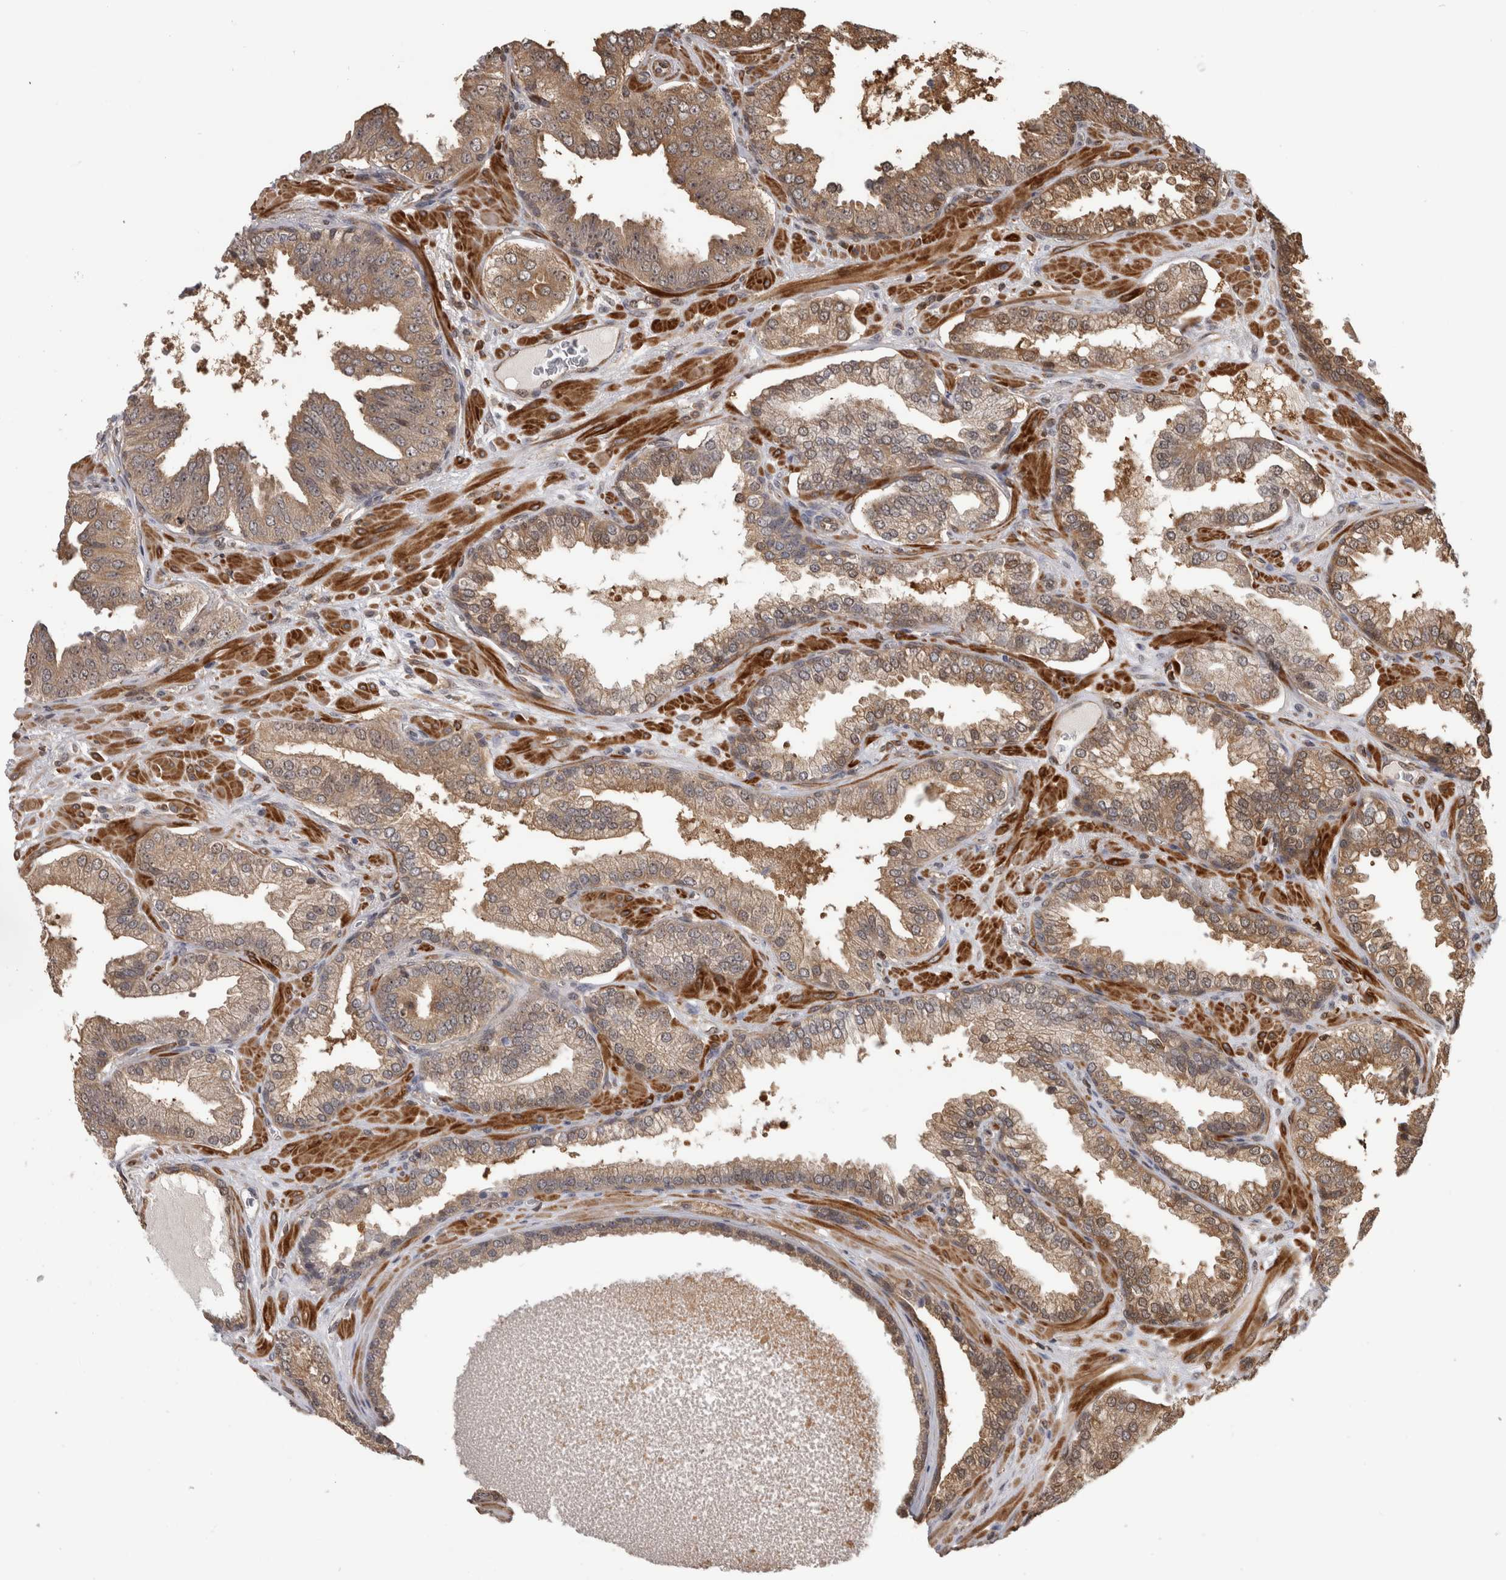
{"staining": {"intensity": "weak", "quantity": ">75%", "location": "cytoplasmic/membranous"}, "tissue": "prostate cancer", "cell_type": "Tumor cells", "image_type": "cancer", "snomed": [{"axis": "morphology", "description": "Adenocarcinoma, Low grade"}, {"axis": "topography", "description": "Prostate"}], "caption": "Immunohistochemistry (IHC) of human prostate cancer (adenocarcinoma (low-grade)) displays low levels of weak cytoplasmic/membranous expression in approximately >75% of tumor cells.", "gene": "TDRD7", "patient": {"sex": "male", "age": 62}}